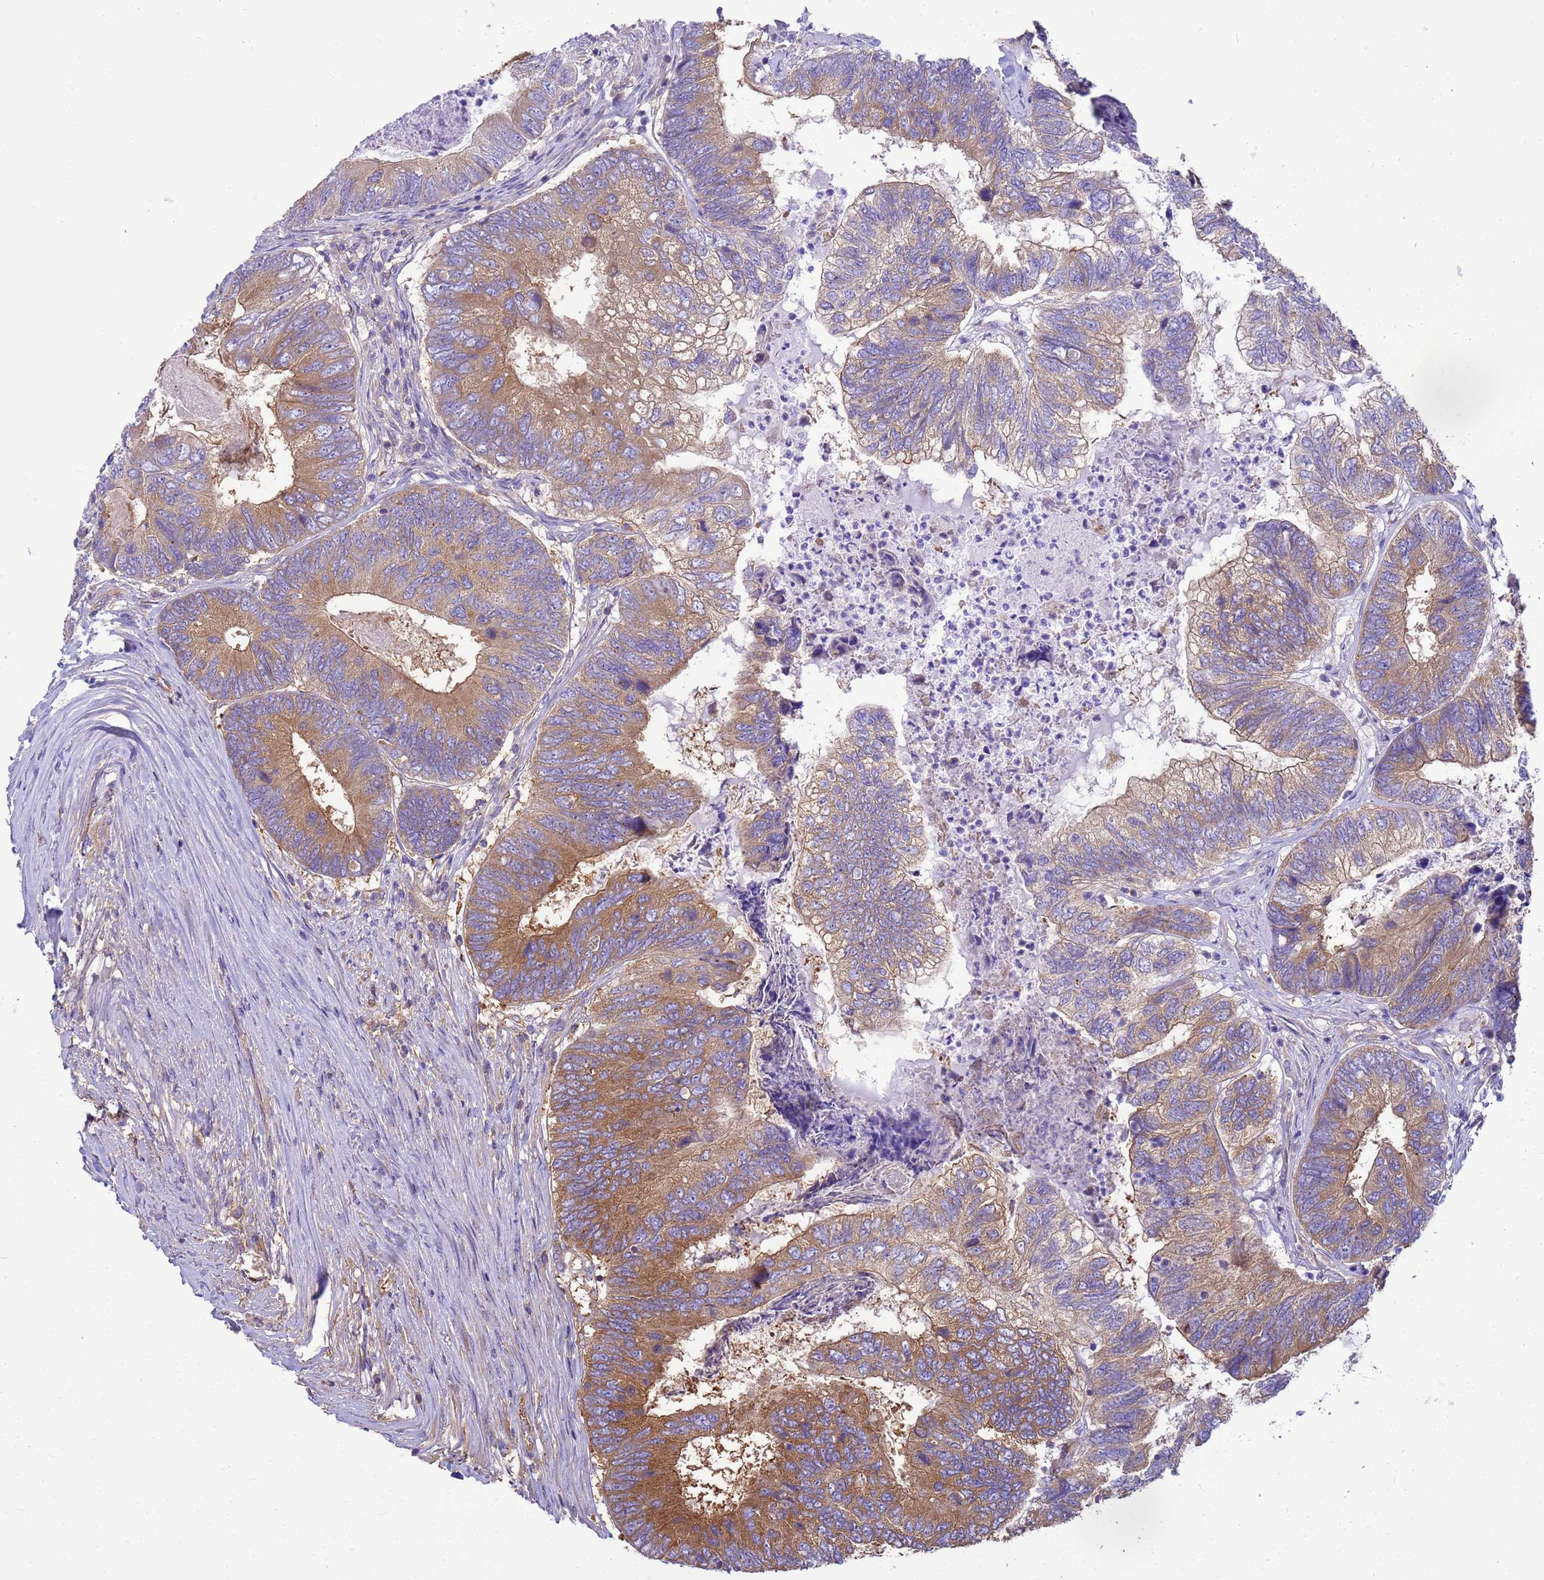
{"staining": {"intensity": "moderate", "quantity": "25%-75%", "location": "cytoplasmic/membranous"}, "tissue": "colorectal cancer", "cell_type": "Tumor cells", "image_type": "cancer", "snomed": [{"axis": "morphology", "description": "Adenocarcinoma, NOS"}, {"axis": "topography", "description": "Colon"}], "caption": "A brown stain shows moderate cytoplasmic/membranous expression of a protein in colorectal adenocarcinoma tumor cells.", "gene": "TUBB1", "patient": {"sex": "female", "age": 67}}